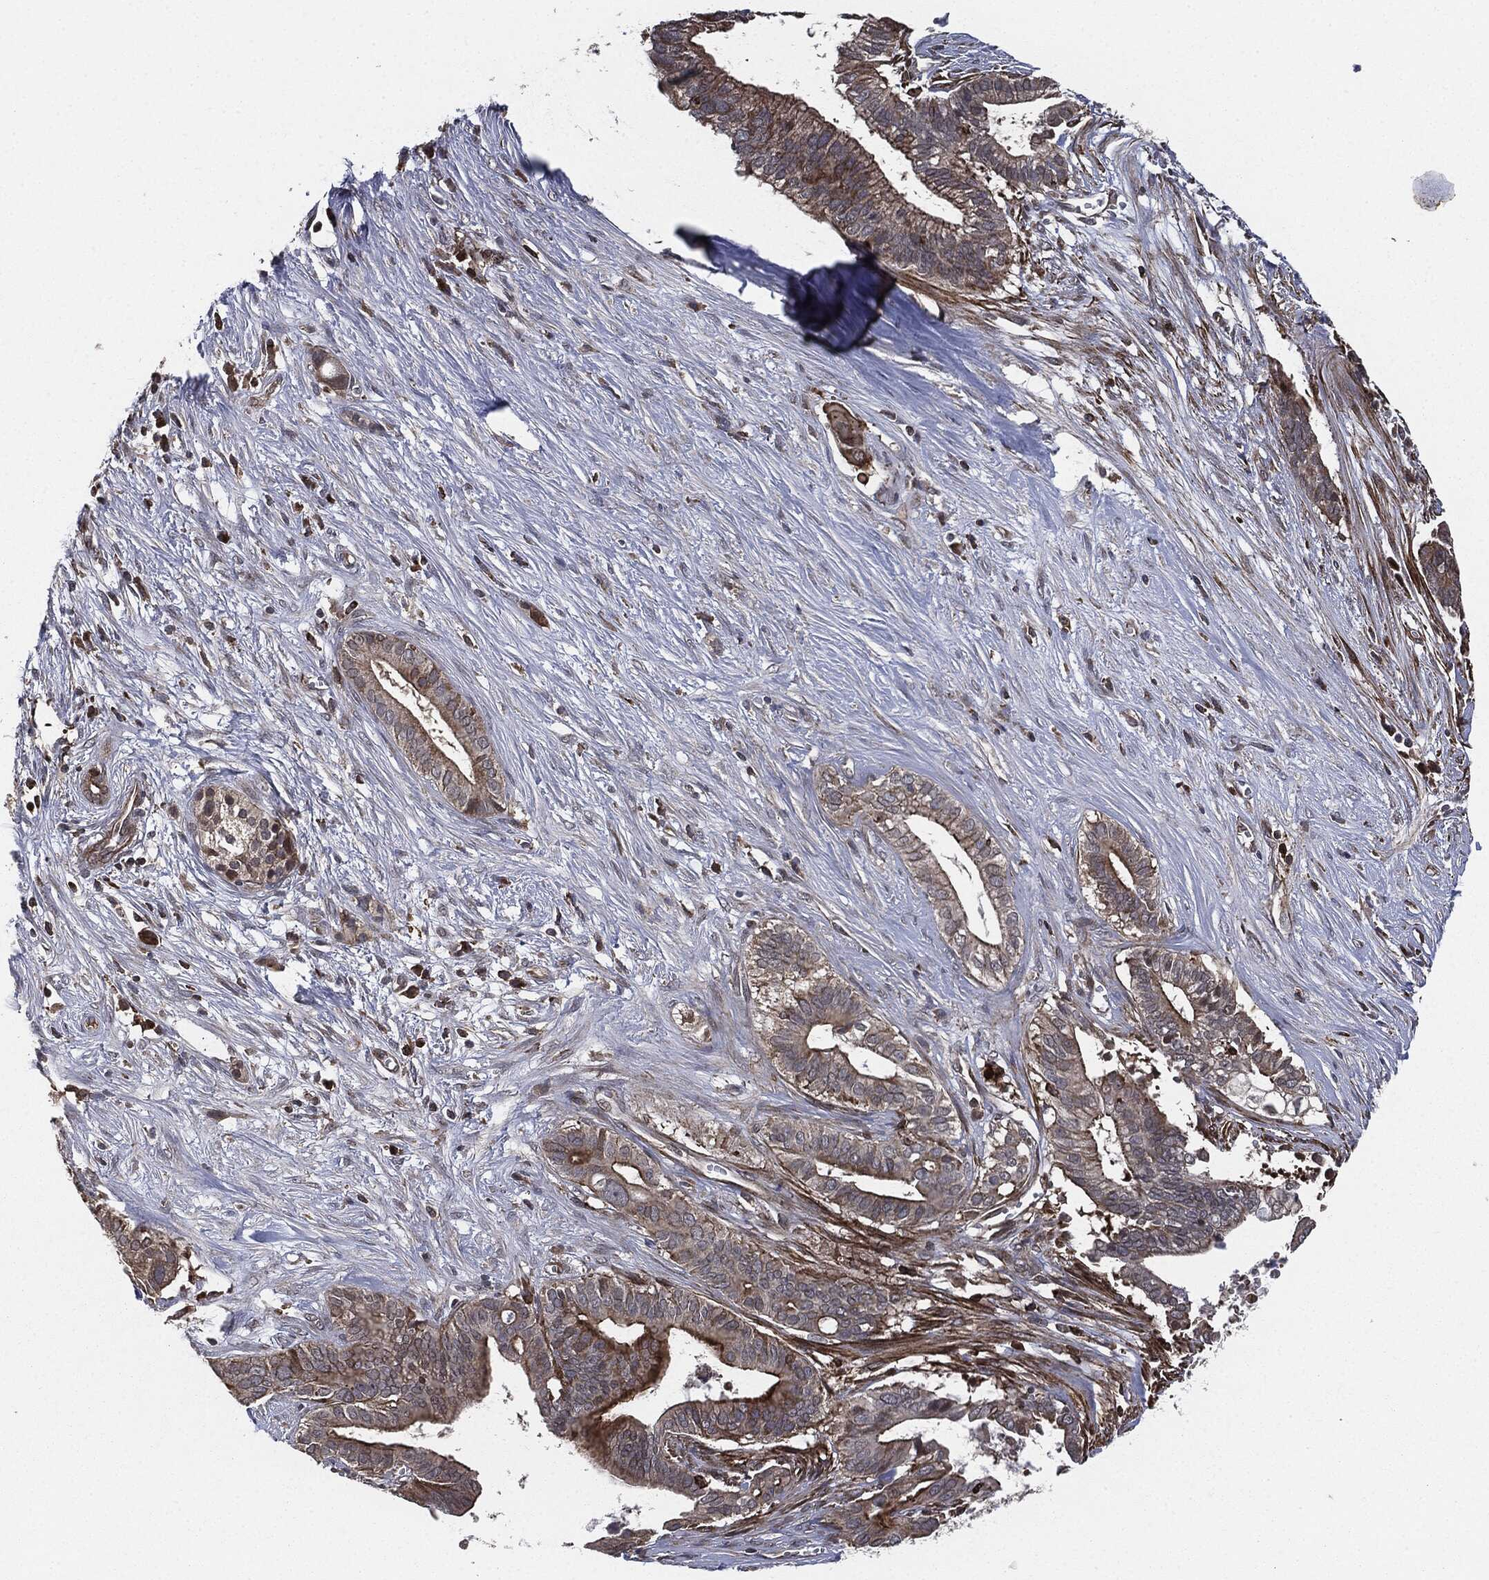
{"staining": {"intensity": "weak", "quantity": "25%-75%", "location": "cytoplasmic/membranous"}, "tissue": "pancreatic cancer", "cell_type": "Tumor cells", "image_type": "cancer", "snomed": [{"axis": "morphology", "description": "Adenocarcinoma, NOS"}, {"axis": "topography", "description": "Pancreas"}], "caption": "Brown immunohistochemical staining in human pancreatic adenocarcinoma displays weak cytoplasmic/membranous expression in approximately 25%-75% of tumor cells.", "gene": "UBR1", "patient": {"sex": "male", "age": 61}}